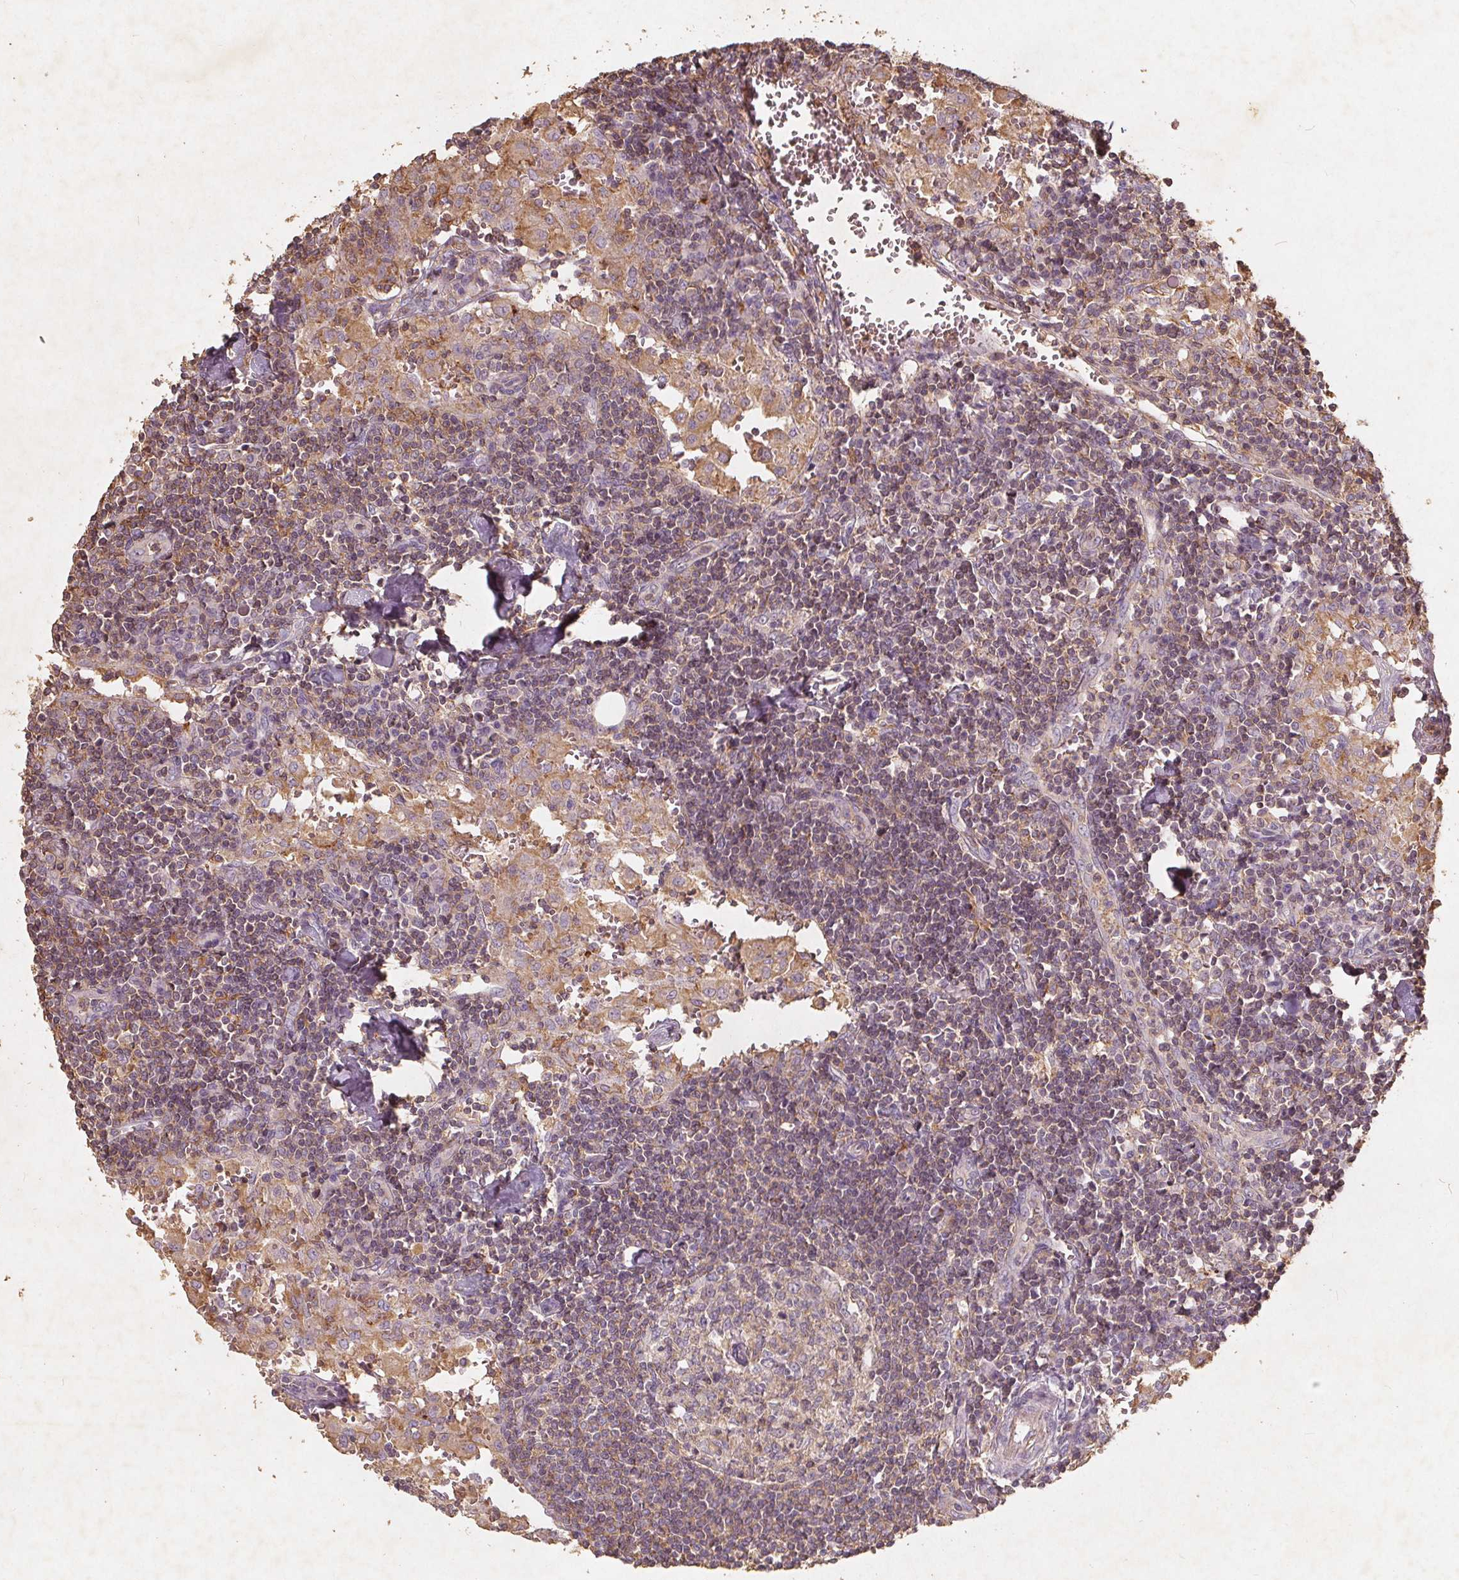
{"staining": {"intensity": "negative", "quantity": "none", "location": "none"}, "tissue": "lymph node", "cell_type": "Germinal center cells", "image_type": "normal", "snomed": [{"axis": "morphology", "description": "Normal tissue, NOS"}, {"axis": "topography", "description": "Lymph node"}], "caption": "An immunohistochemistry photomicrograph of unremarkable lymph node is shown. There is no staining in germinal center cells of lymph node. (Immunohistochemistry, brightfield microscopy, high magnification).", "gene": "C19orf84", "patient": {"sex": "male", "age": 55}}